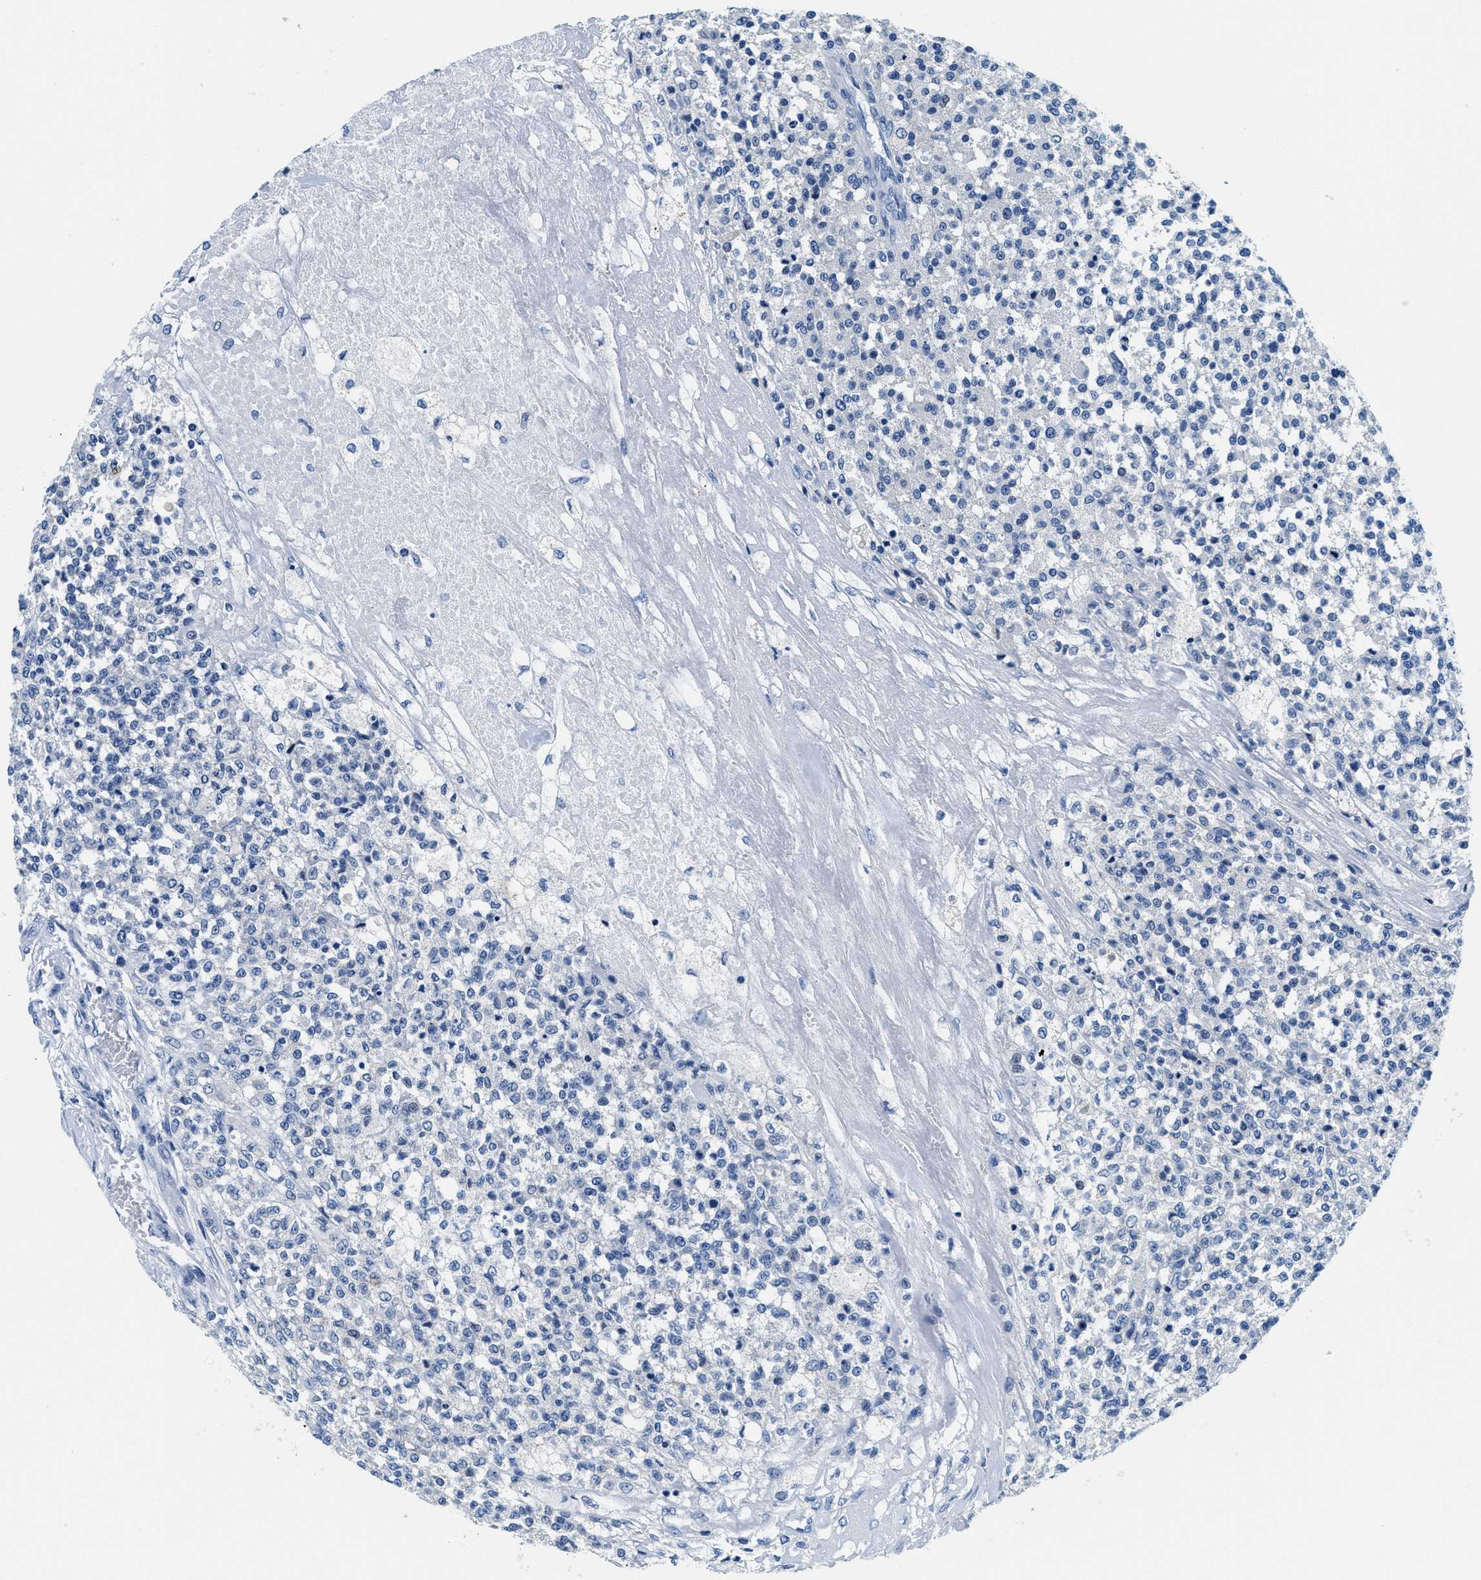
{"staining": {"intensity": "negative", "quantity": "none", "location": "none"}, "tissue": "testis cancer", "cell_type": "Tumor cells", "image_type": "cancer", "snomed": [{"axis": "morphology", "description": "Seminoma, NOS"}, {"axis": "topography", "description": "Testis"}], "caption": "Immunohistochemistry histopathology image of human testis seminoma stained for a protein (brown), which exhibits no positivity in tumor cells. The staining was performed using DAB (3,3'-diaminobenzidine) to visualize the protein expression in brown, while the nuclei were stained in blue with hematoxylin (Magnification: 20x).", "gene": "GSTM3", "patient": {"sex": "male", "age": 59}}